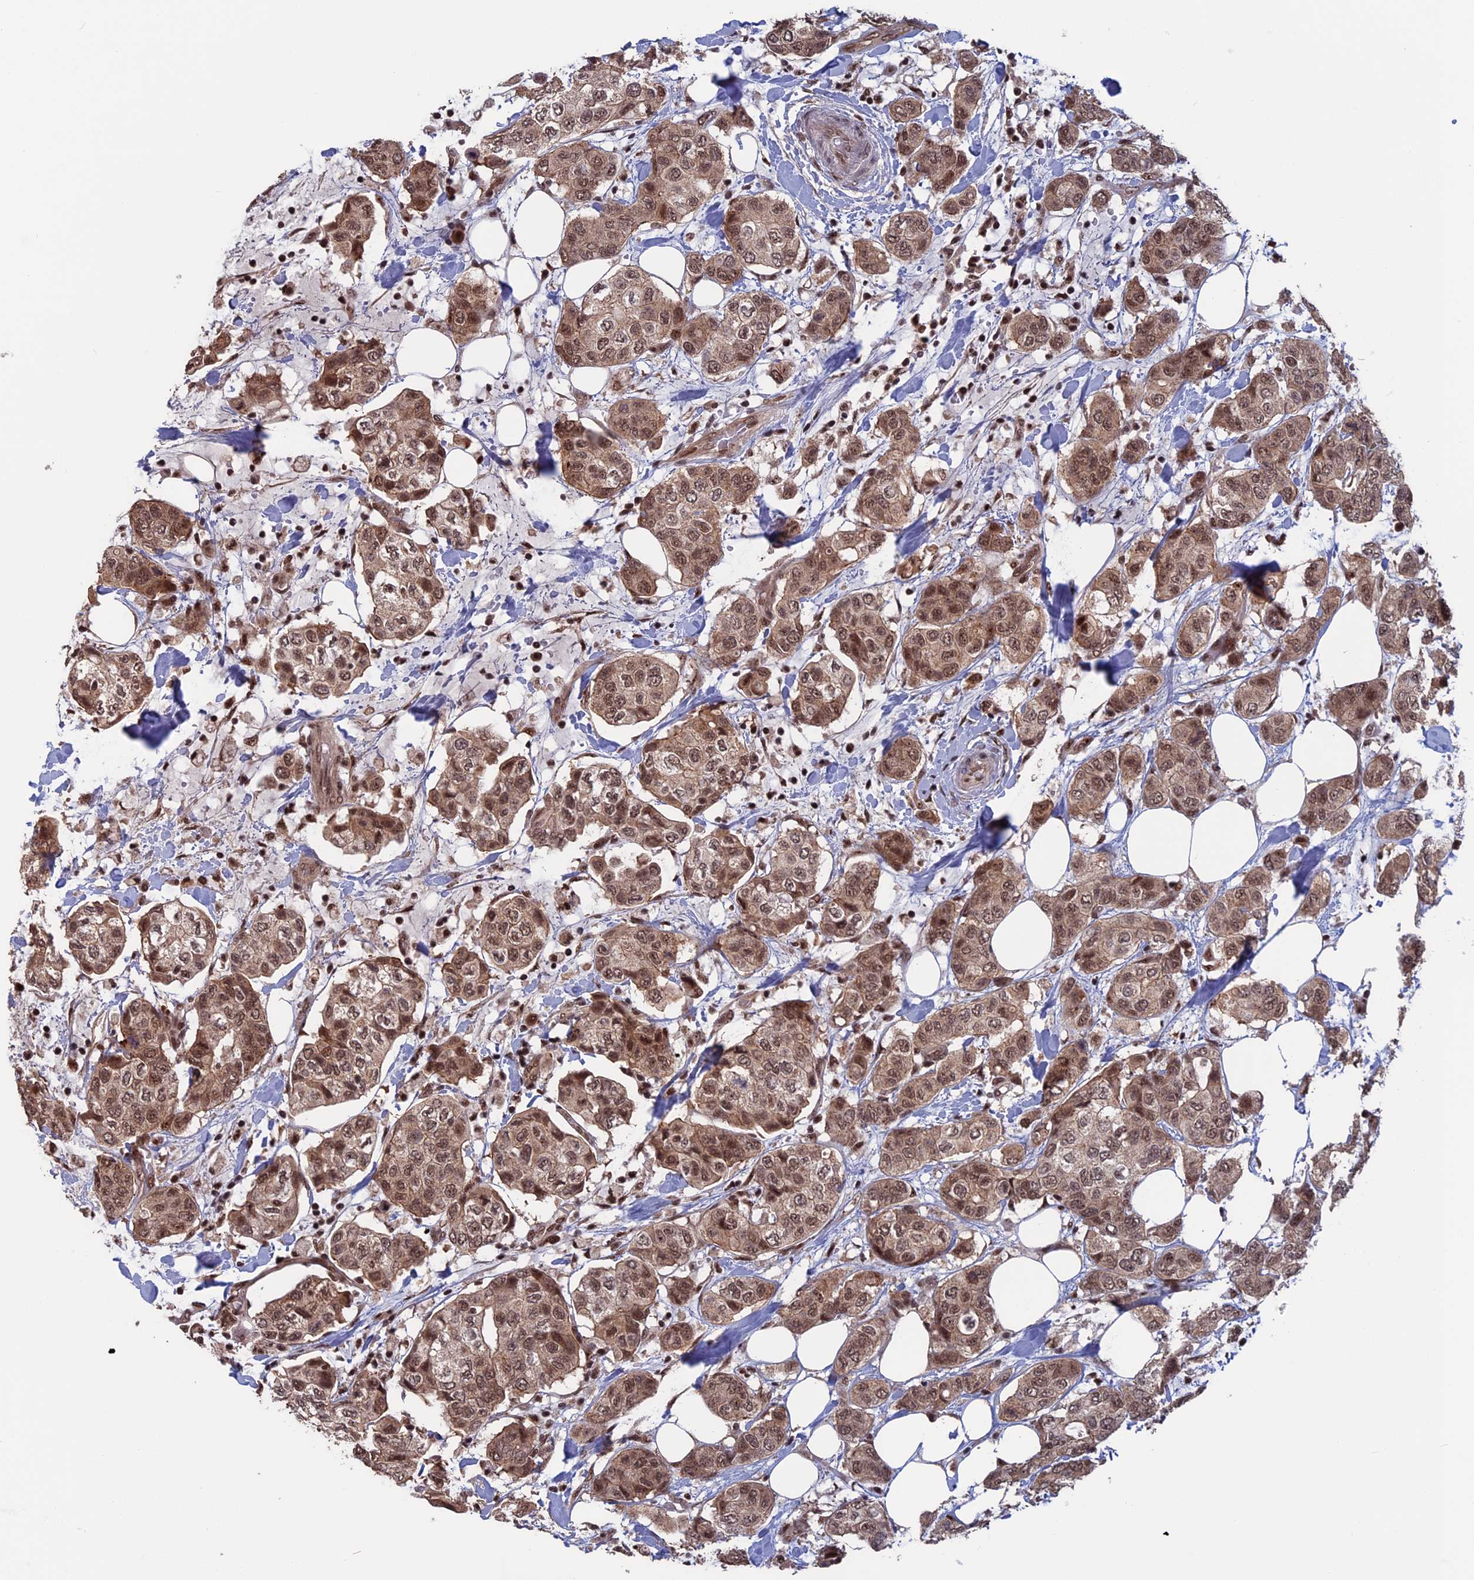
{"staining": {"intensity": "moderate", "quantity": ">75%", "location": "cytoplasmic/membranous,nuclear"}, "tissue": "breast cancer", "cell_type": "Tumor cells", "image_type": "cancer", "snomed": [{"axis": "morphology", "description": "Lobular carcinoma"}, {"axis": "topography", "description": "Breast"}], "caption": "Breast lobular carcinoma stained with a brown dye reveals moderate cytoplasmic/membranous and nuclear positive positivity in about >75% of tumor cells.", "gene": "CACTIN", "patient": {"sex": "female", "age": 51}}